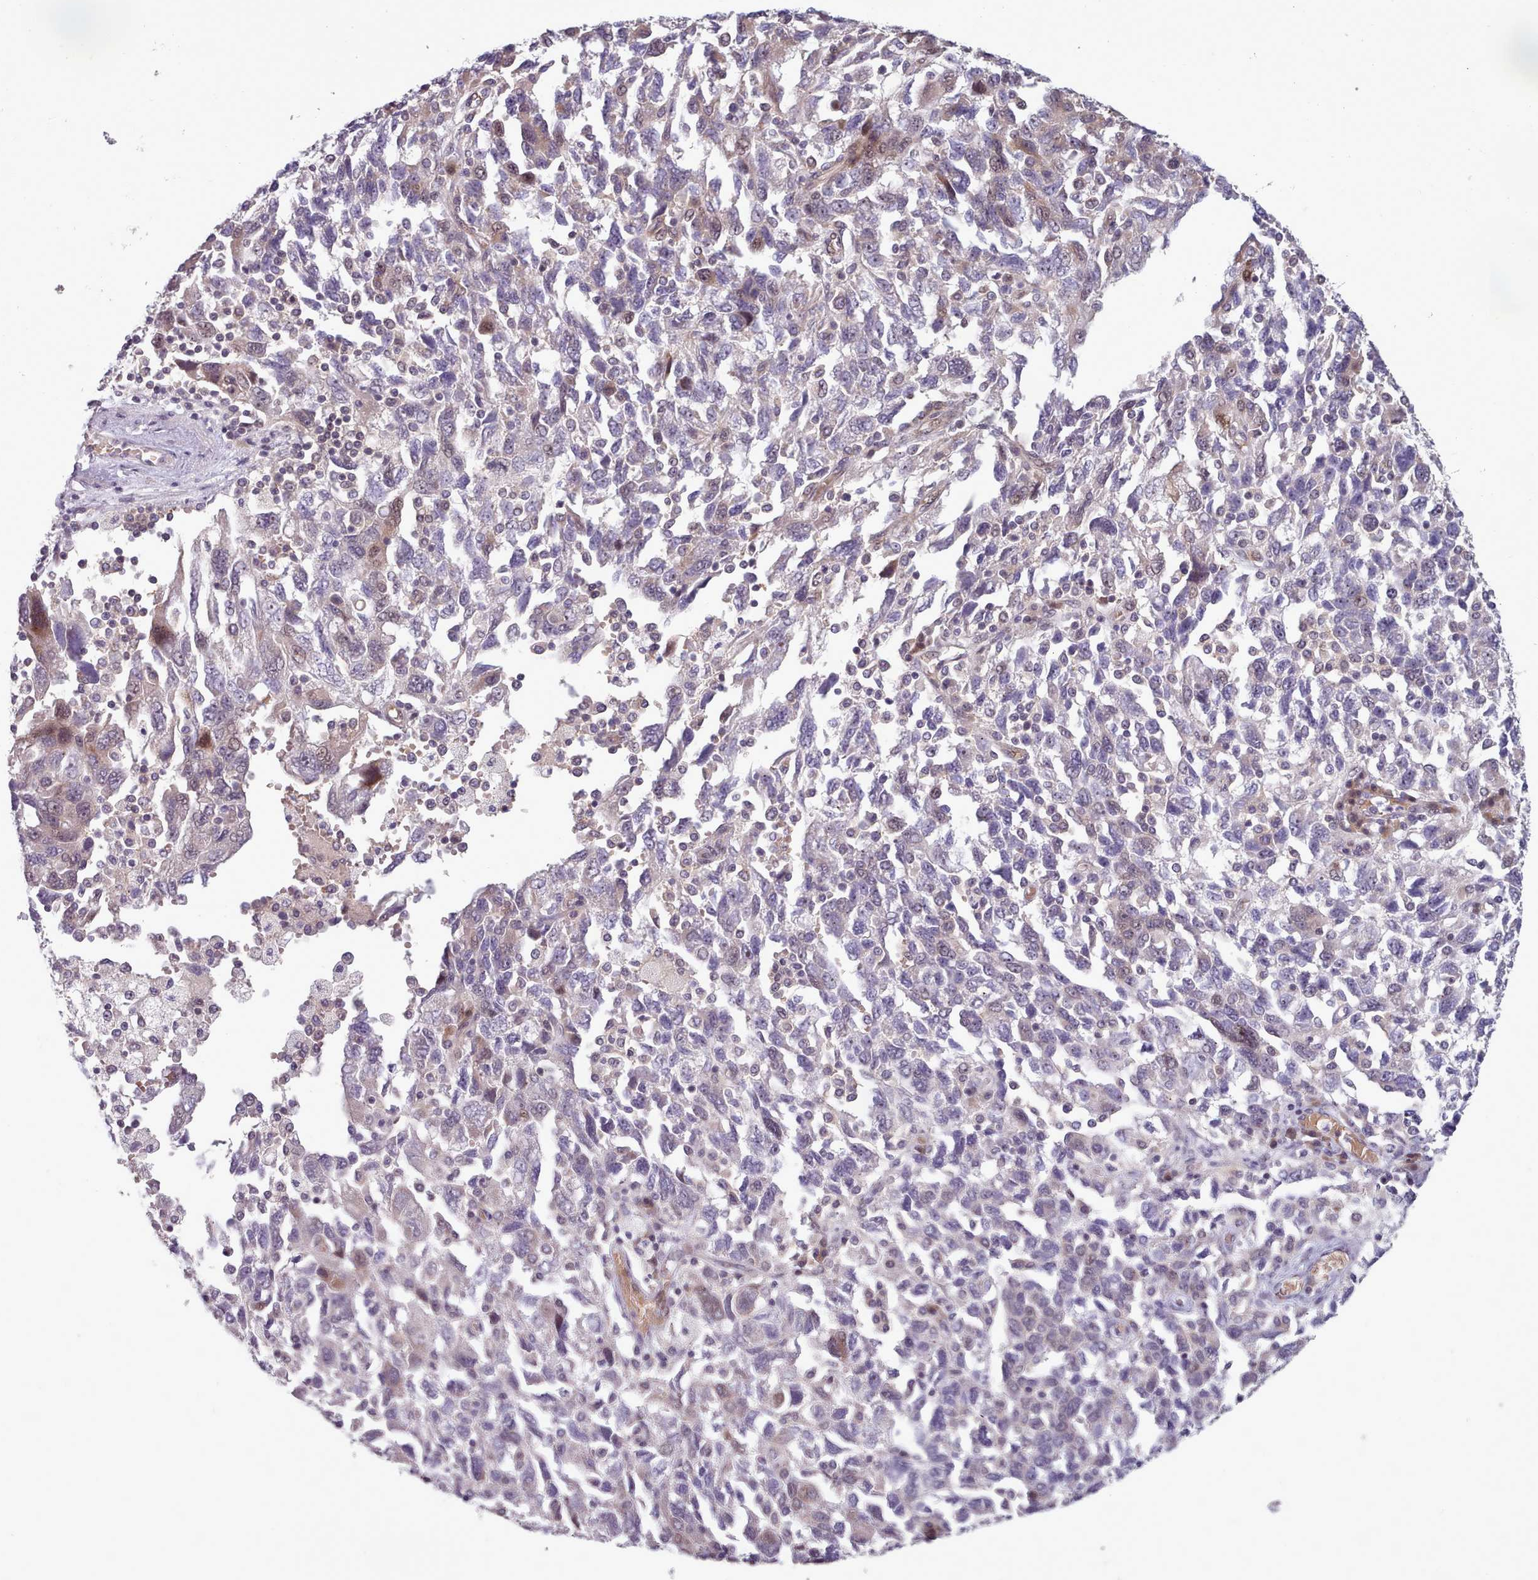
{"staining": {"intensity": "negative", "quantity": "none", "location": "none"}, "tissue": "ovarian cancer", "cell_type": "Tumor cells", "image_type": "cancer", "snomed": [{"axis": "morphology", "description": "Carcinoma, NOS"}, {"axis": "morphology", "description": "Cystadenocarcinoma, serous, NOS"}, {"axis": "topography", "description": "Ovary"}], "caption": "This is a histopathology image of immunohistochemistry staining of ovarian cancer (carcinoma), which shows no expression in tumor cells. (DAB (3,3'-diaminobenzidine) immunohistochemistry (IHC) visualized using brightfield microscopy, high magnification).", "gene": "CLNS1A", "patient": {"sex": "female", "age": 69}}